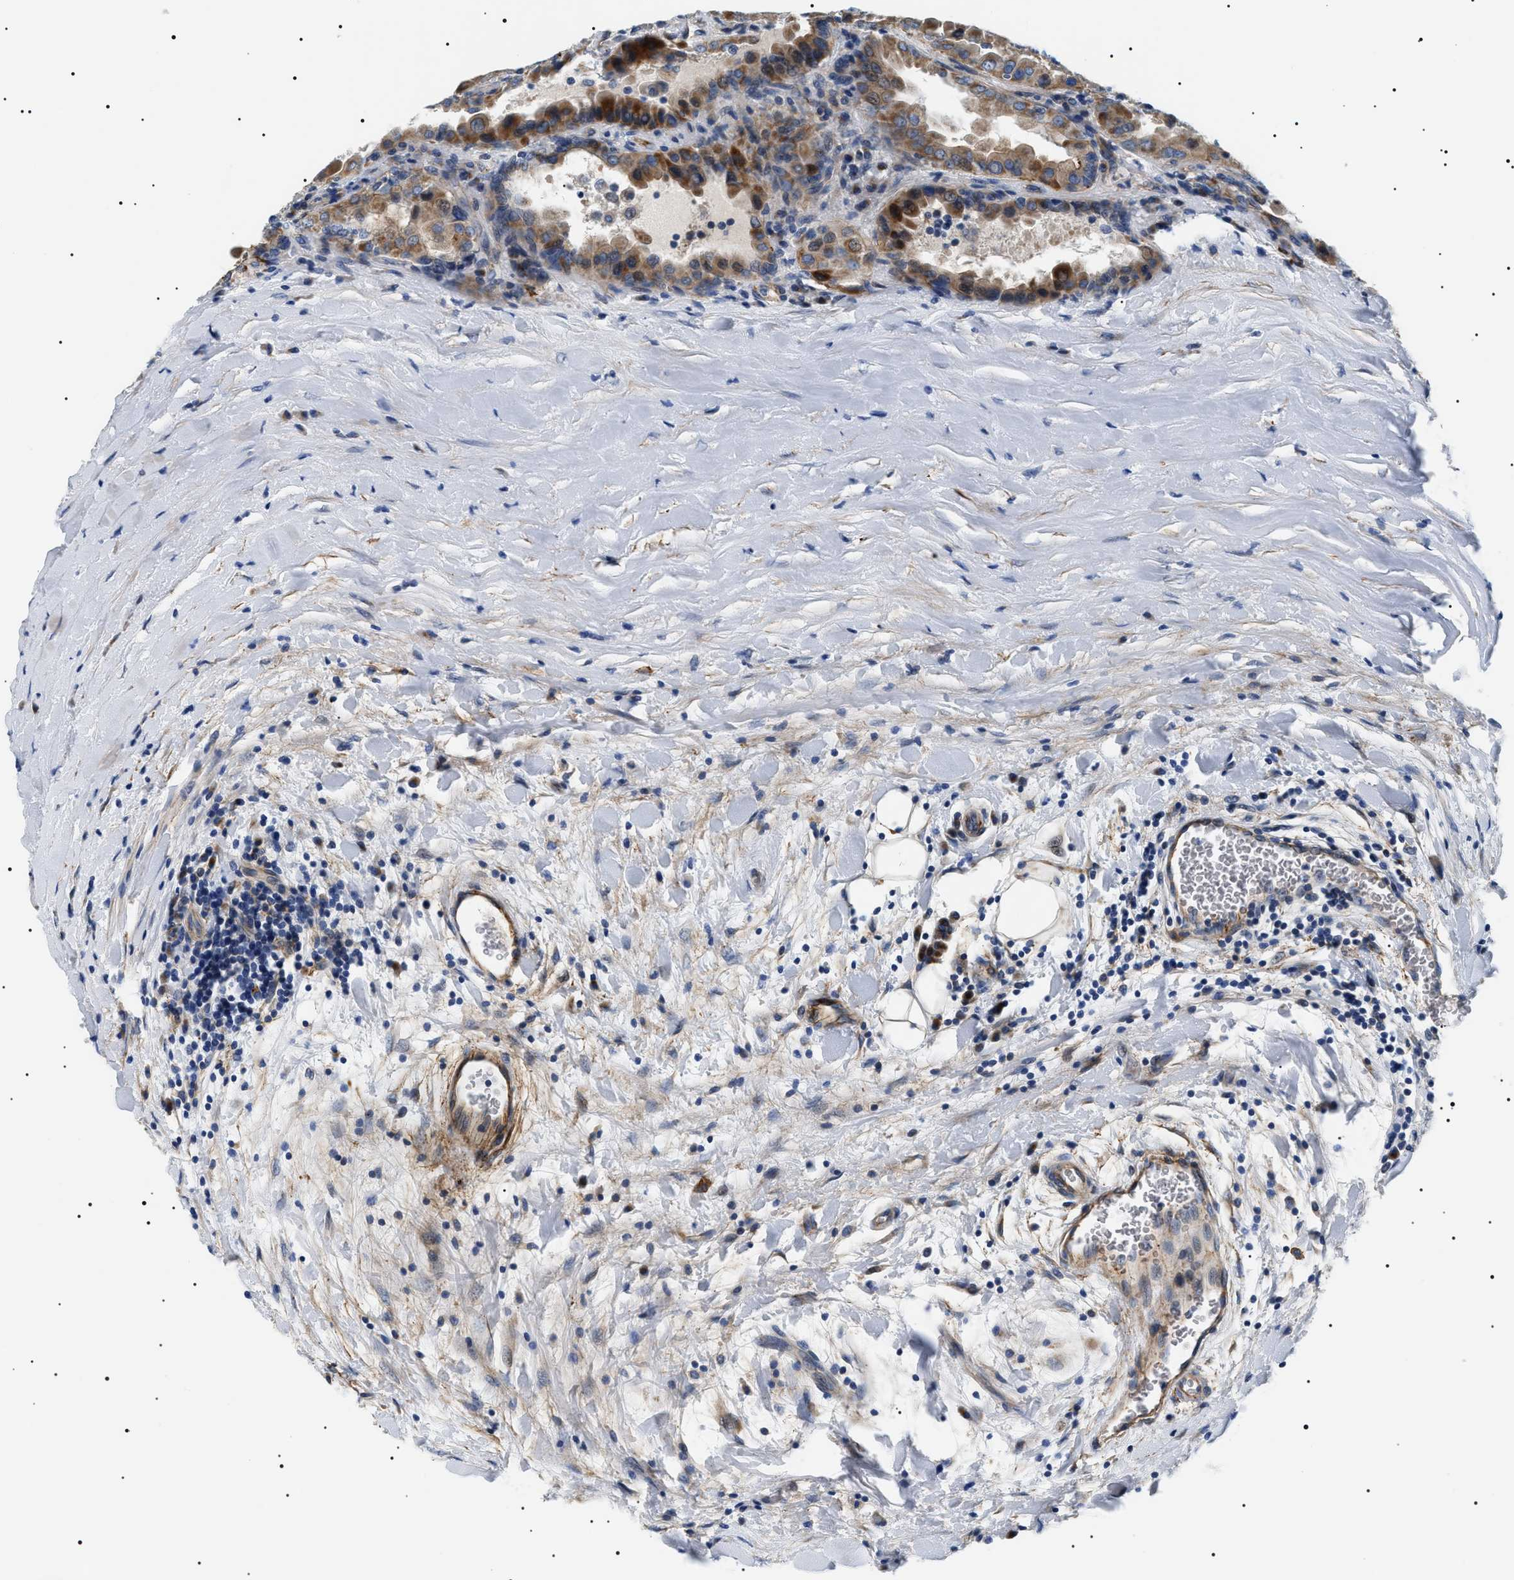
{"staining": {"intensity": "moderate", "quantity": ">75%", "location": "cytoplasmic/membranous"}, "tissue": "thyroid cancer", "cell_type": "Tumor cells", "image_type": "cancer", "snomed": [{"axis": "morphology", "description": "Papillary adenocarcinoma, NOS"}, {"axis": "topography", "description": "Thyroid gland"}], "caption": "Protein staining by IHC exhibits moderate cytoplasmic/membranous staining in about >75% of tumor cells in thyroid papillary adenocarcinoma. (DAB (3,3'-diaminobenzidine) = brown stain, brightfield microscopy at high magnification).", "gene": "TMEM222", "patient": {"sex": "male", "age": 33}}